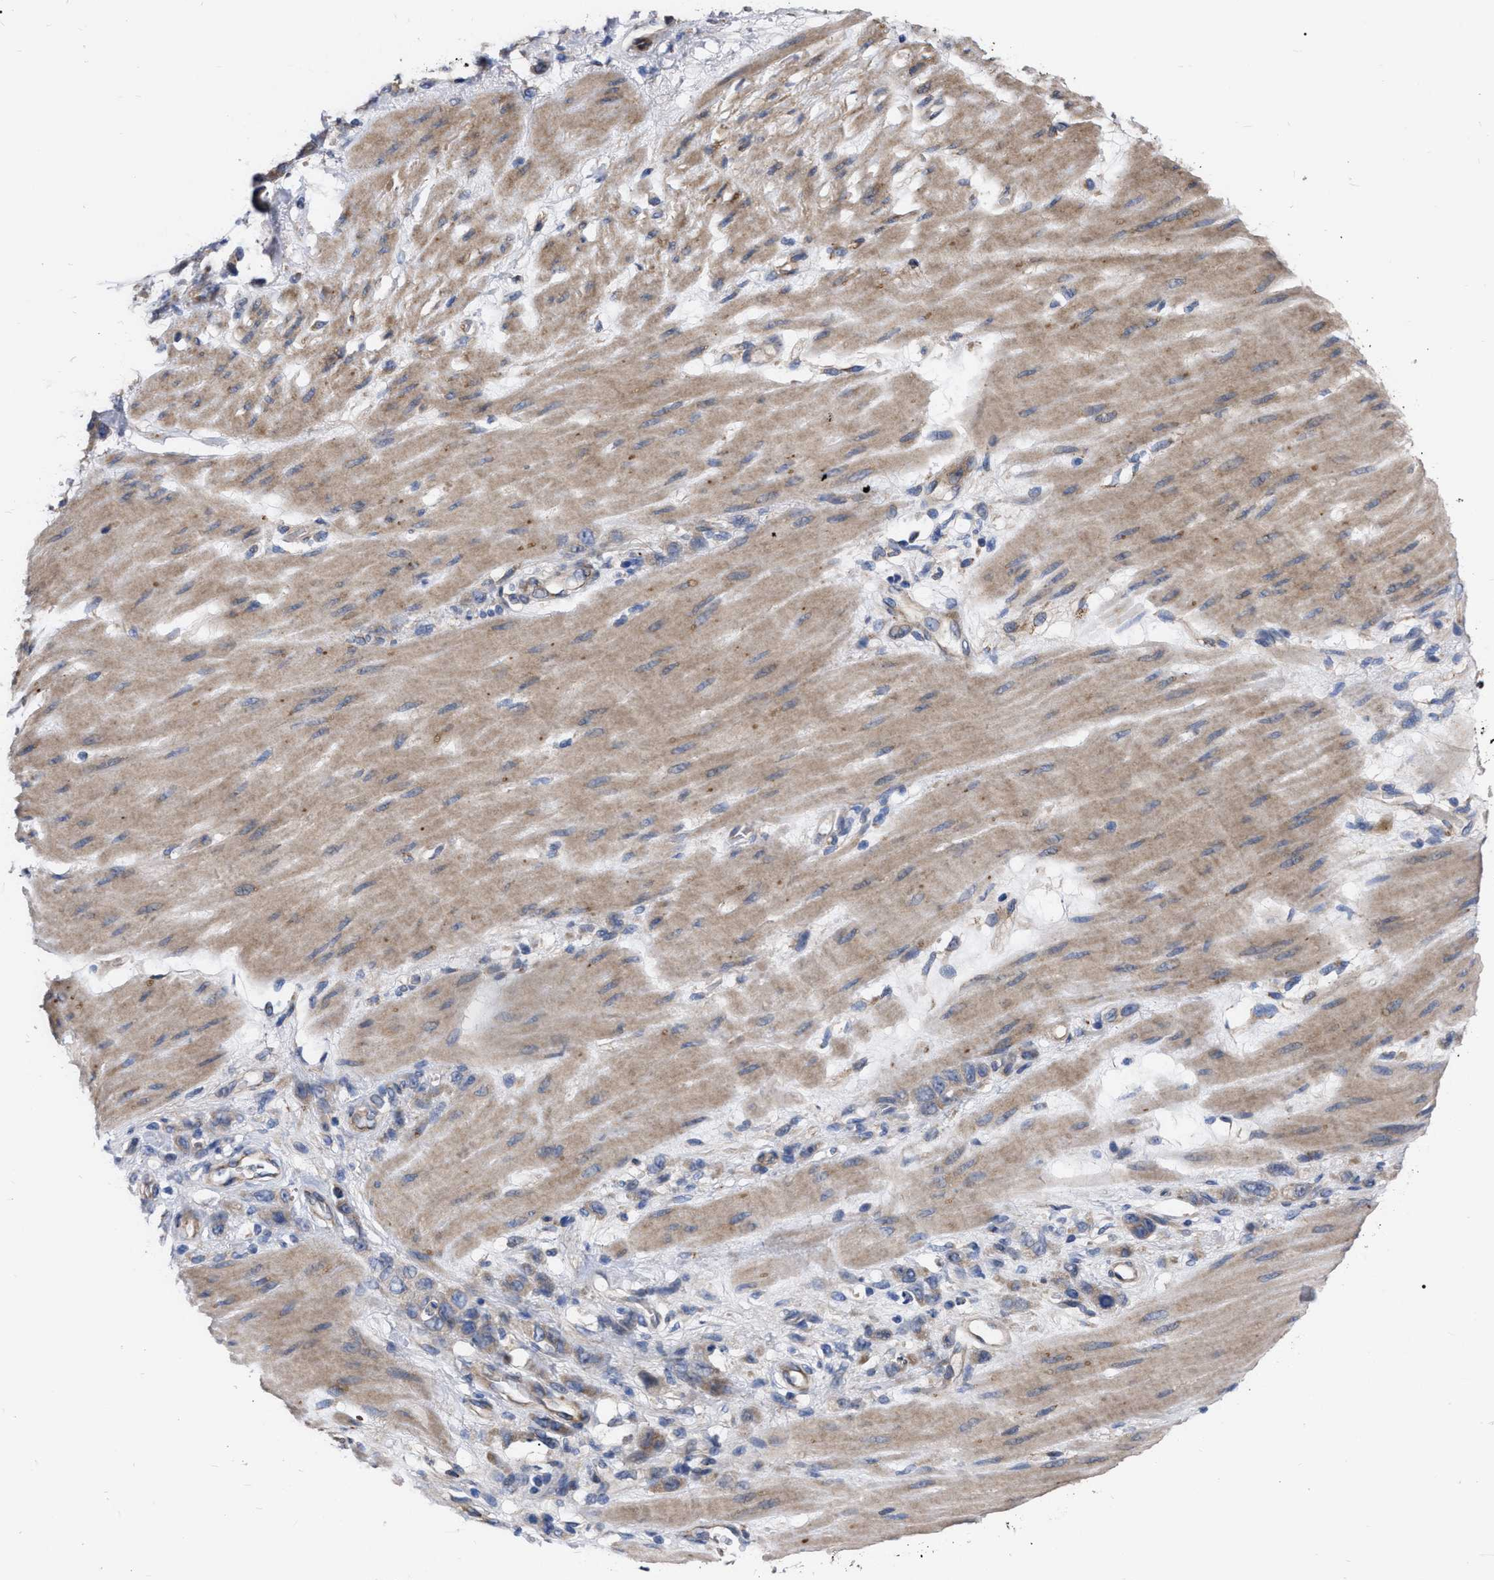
{"staining": {"intensity": "weak", "quantity": "<25%", "location": "cytoplasmic/membranous"}, "tissue": "stomach cancer", "cell_type": "Tumor cells", "image_type": "cancer", "snomed": [{"axis": "morphology", "description": "Adenocarcinoma, NOS"}, {"axis": "topography", "description": "Stomach"}], "caption": "DAB immunohistochemical staining of stomach cancer (adenocarcinoma) shows no significant positivity in tumor cells.", "gene": "MLST8", "patient": {"sex": "male", "age": 82}}